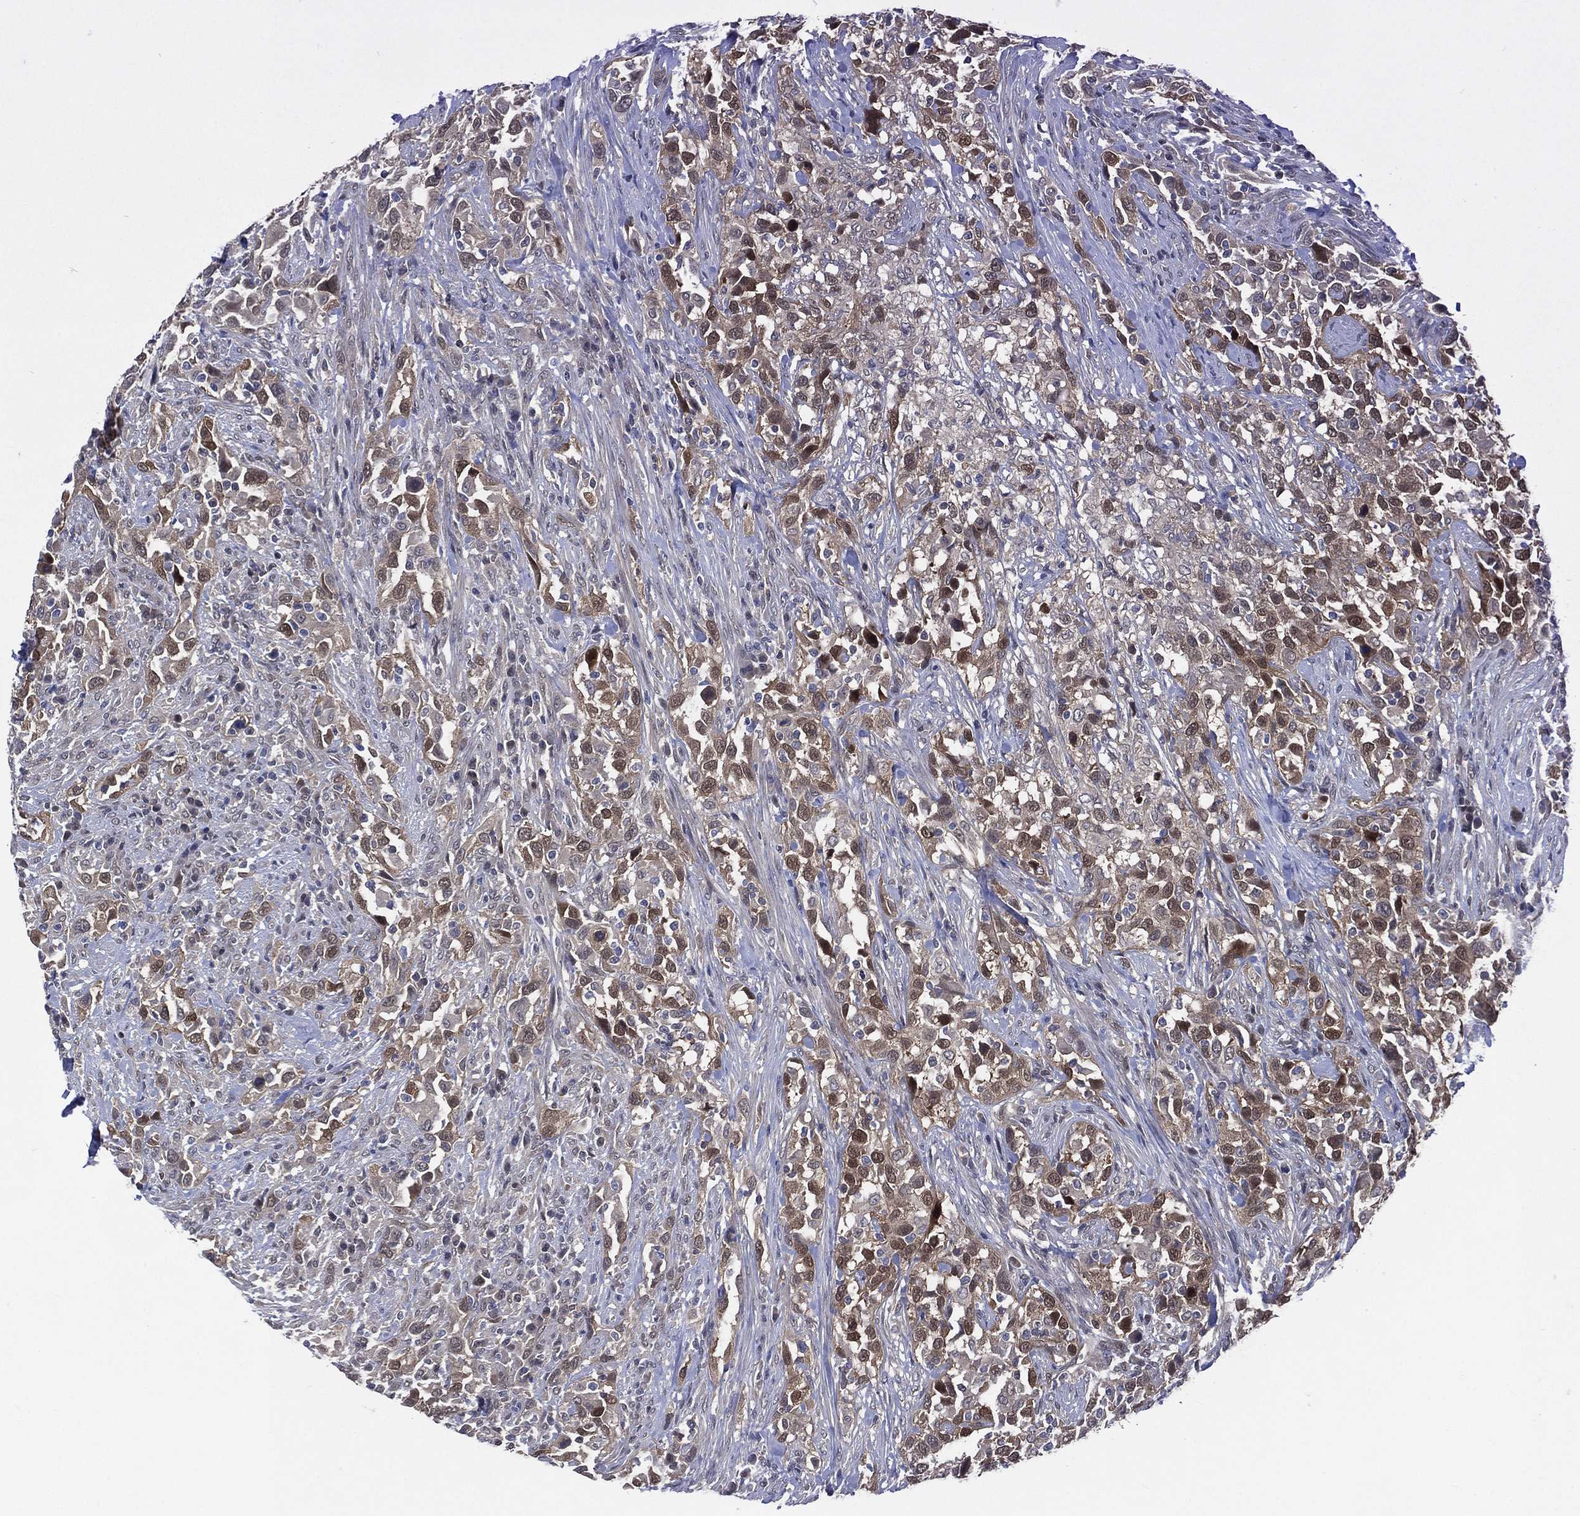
{"staining": {"intensity": "moderate", "quantity": "25%-75%", "location": "cytoplasmic/membranous,nuclear"}, "tissue": "urothelial cancer", "cell_type": "Tumor cells", "image_type": "cancer", "snomed": [{"axis": "morphology", "description": "Urothelial carcinoma, NOS"}, {"axis": "morphology", "description": "Urothelial carcinoma, High grade"}, {"axis": "topography", "description": "Urinary bladder"}], "caption": "Urothelial cancer stained for a protein reveals moderate cytoplasmic/membranous and nuclear positivity in tumor cells. Nuclei are stained in blue.", "gene": "MTAP", "patient": {"sex": "female", "age": 64}}